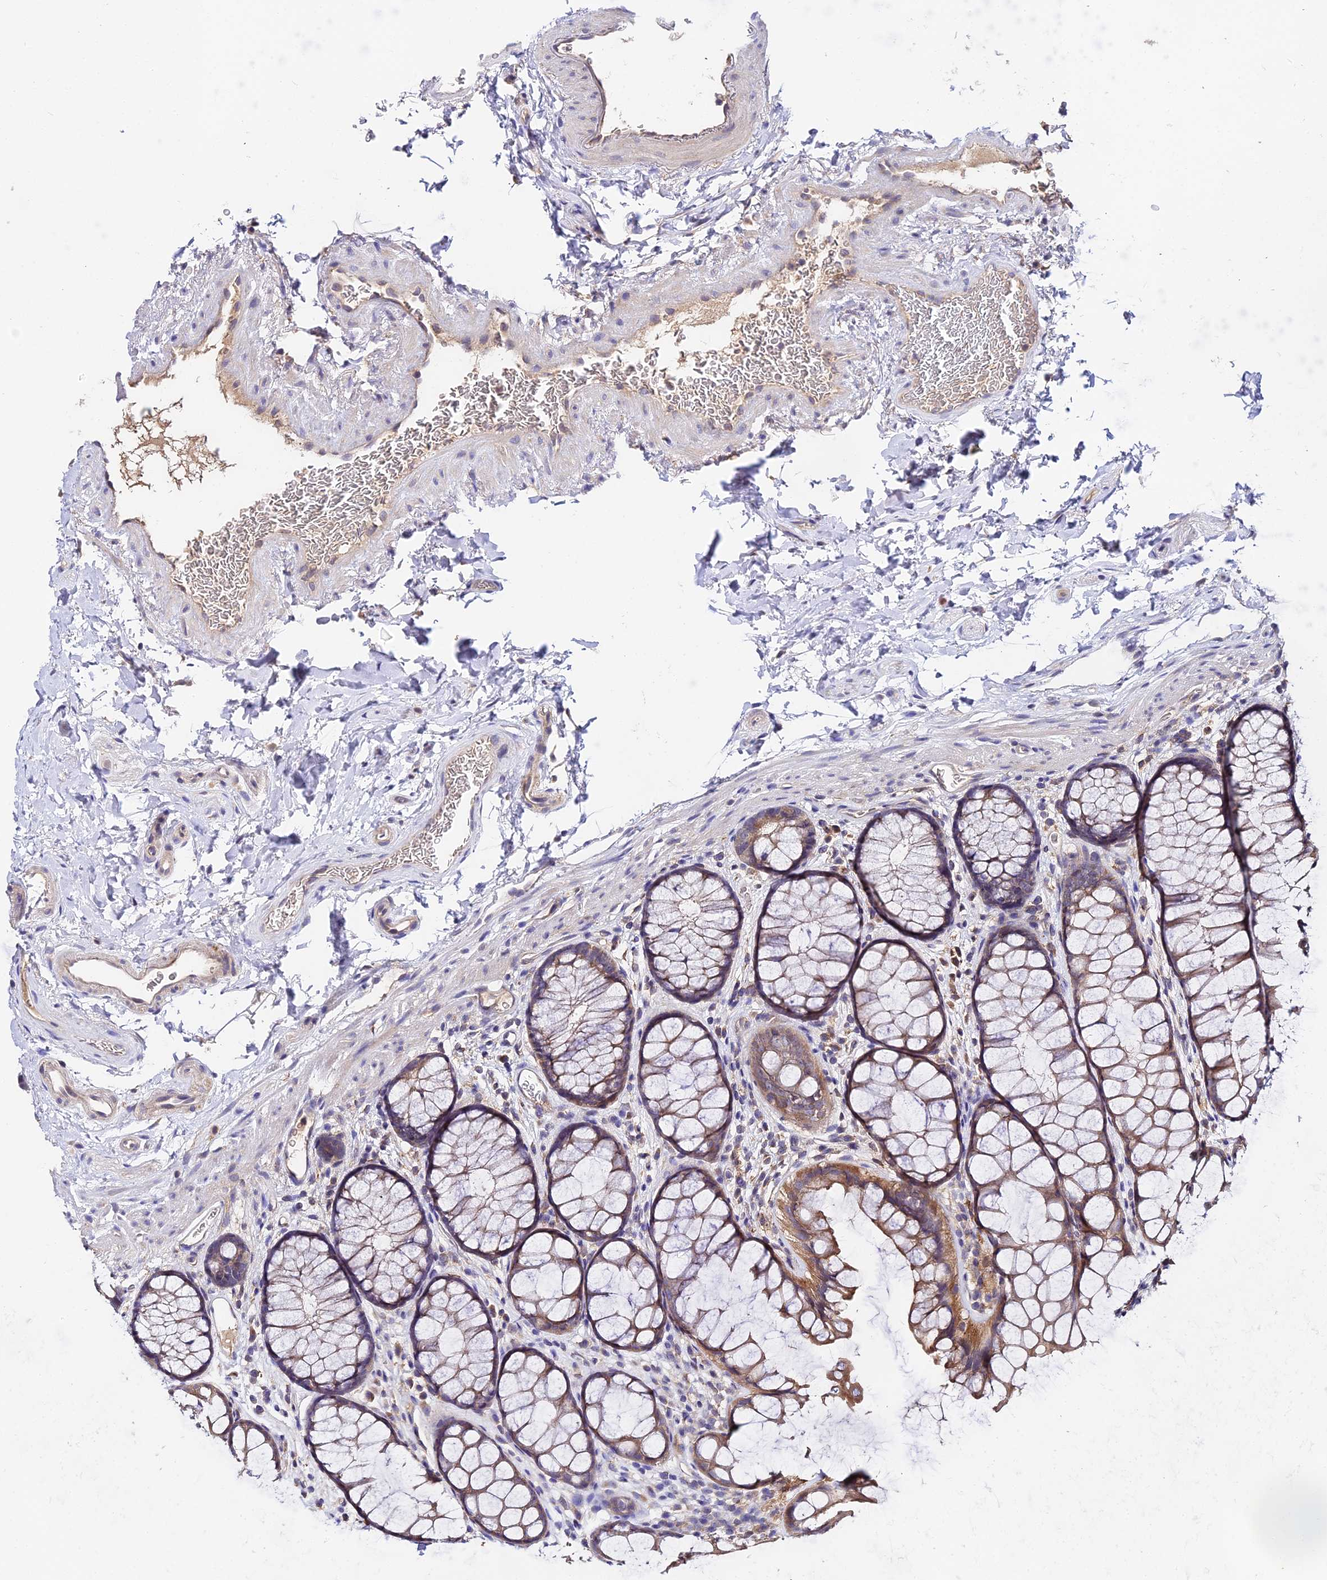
{"staining": {"intensity": "weak", "quantity": ">75%", "location": "cytoplasmic/membranous"}, "tissue": "colon", "cell_type": "Endothelial cells", "image_type": "normal", "snomed": [{"axis": "morphology", "description": "Normal tissue, NOS"}, {"axis": "topography", "description": "Colon"}], "caption": "IHC micrograph of normal human colon stained for a protein (brown), which reveals low levels of weak cytoplasmic/membranous positivity in approximately >75% of endothelial cells.", "gene": "ZBED8", "patient": {"sex": "female", "age": 82}}